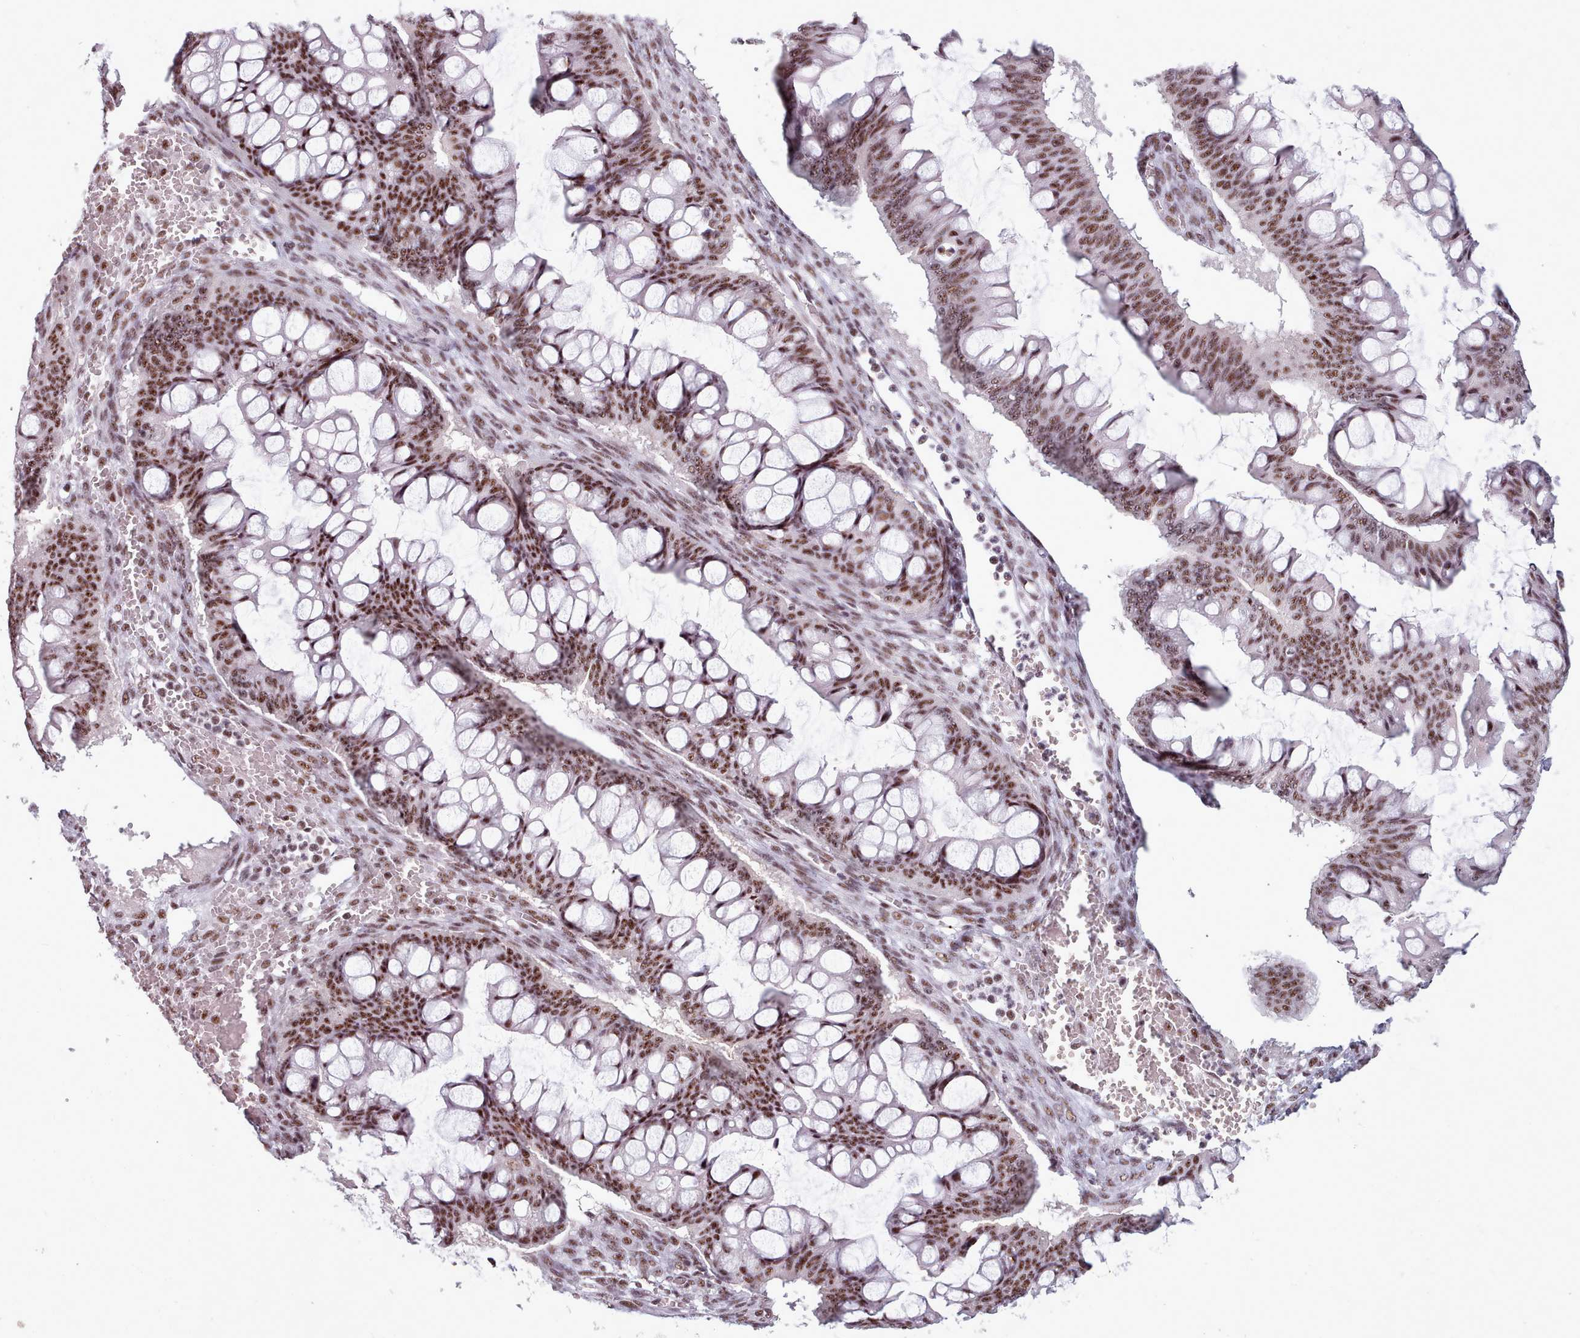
{"staining": {"intensity": "moderate", "quantity": ">75%", "location": "nuclear"}, "tissue": "ovarian cancer", "cell_type": "Tumor cells", "image_type": "cancer", "snomed": [{"axis": "morphology", "description": "Cystadenocarcinoma, mucinous, NOS"}, {"axis": "topography", "description": "Ovary"}], "caption": "Ovarian cancer stained with a brown dye shows moderate nuclear positive staining in about >75% of tumor cells.", "gene": "SRRM1", "patient": {"sex": "female", "age": 73}}